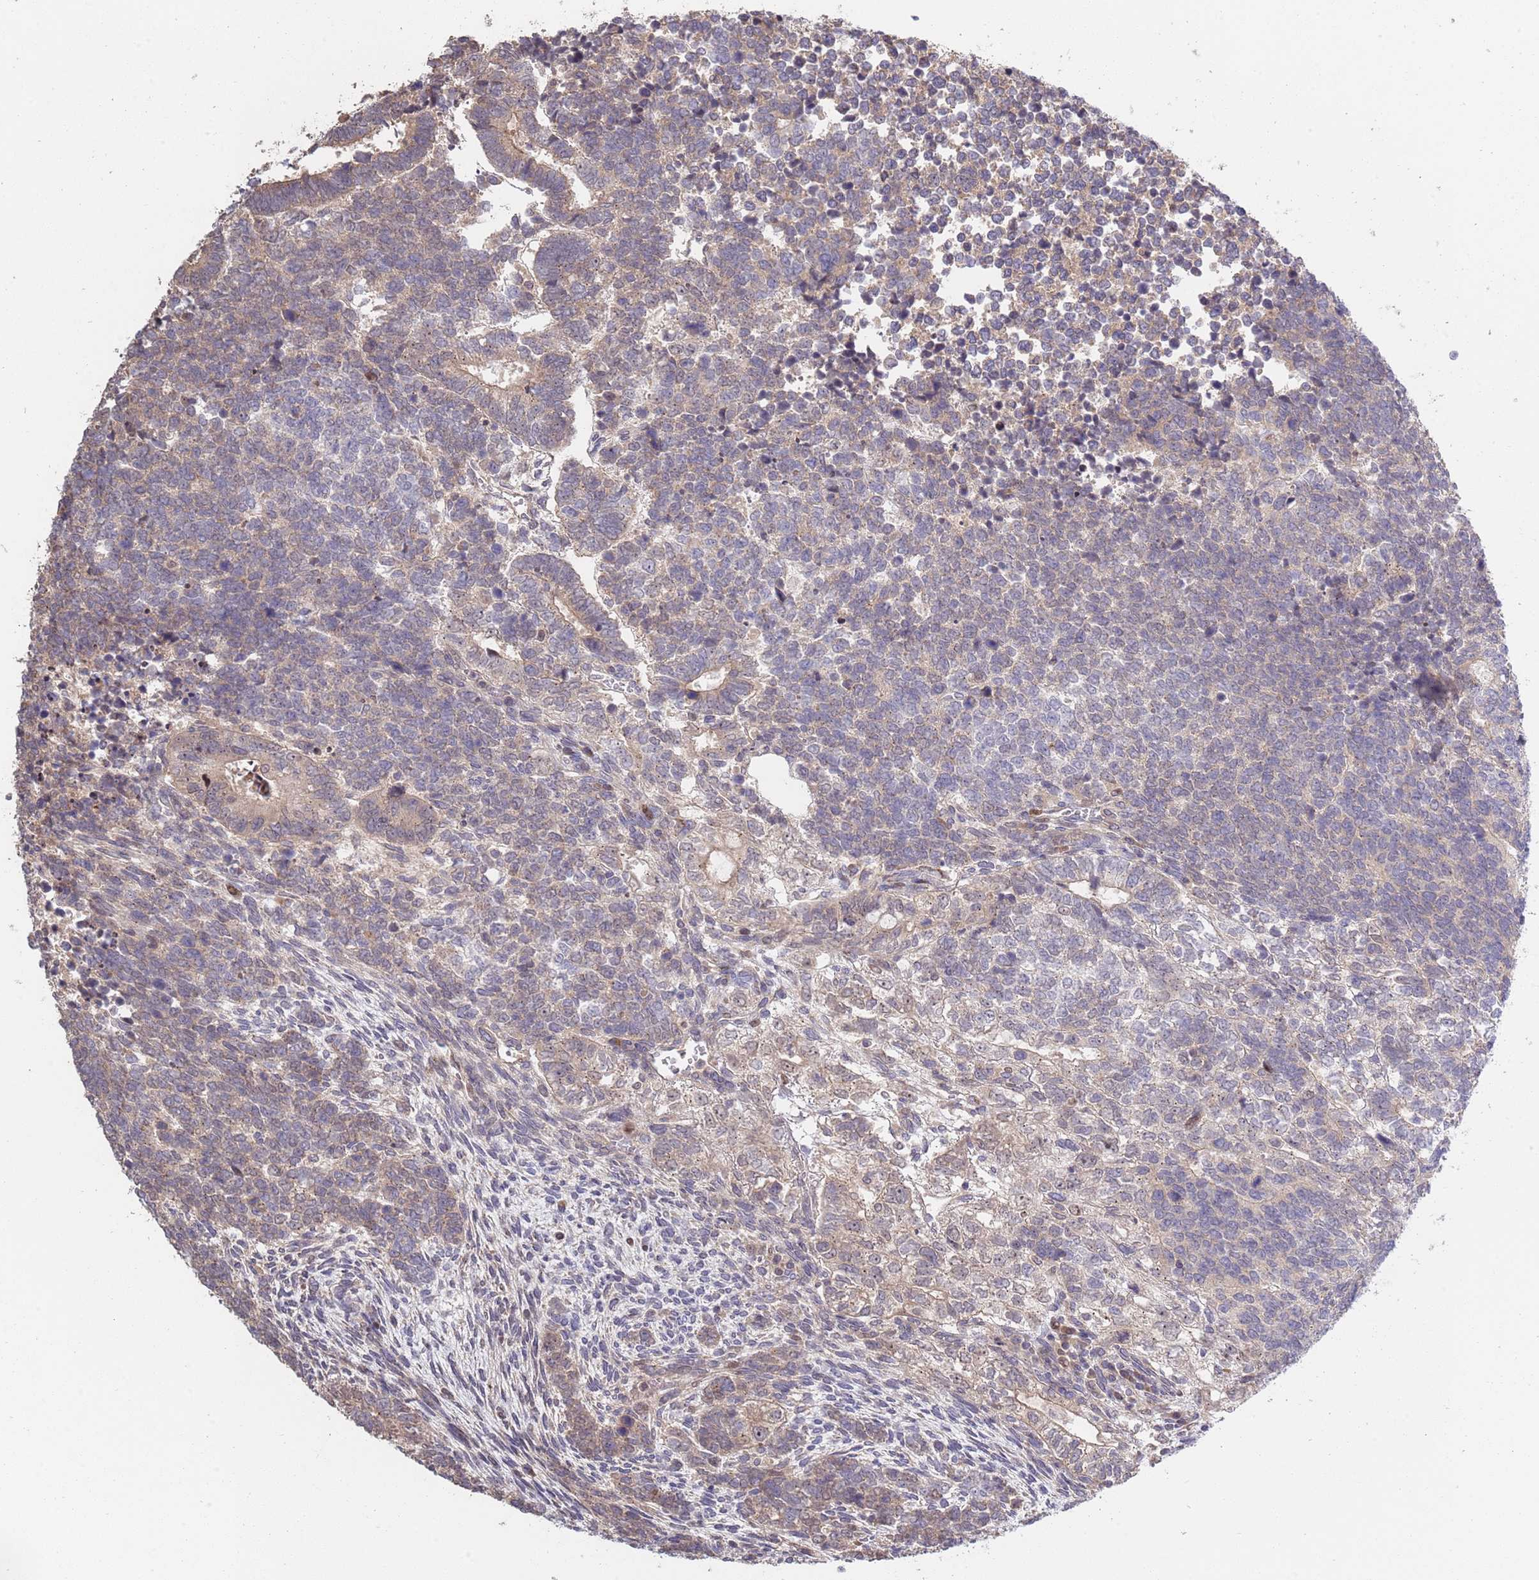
{"staining": {"intensity": "weak", "quantity": "25%-75%", "location": "cytoplasmic/membranous,nuclear"}, "tissue": "testis cancer", "cell_type": "Tumor cells", "image_type": "cancer", "snomed": [{"axis": "morphology", "description": "Carcinoma, Embryonal, NOS"}, {"axis": "topography", "description": "Testis"}], "caption": "Protein analysis of testis embryonal carcinoma tissue demonstrates weak cytoplasmic/membranous and nuclear positivity in approximately 25%-75% of tumor cells.", "gene": "SYNDIG1L", "patient": {"sex": "male", "age": 23}}